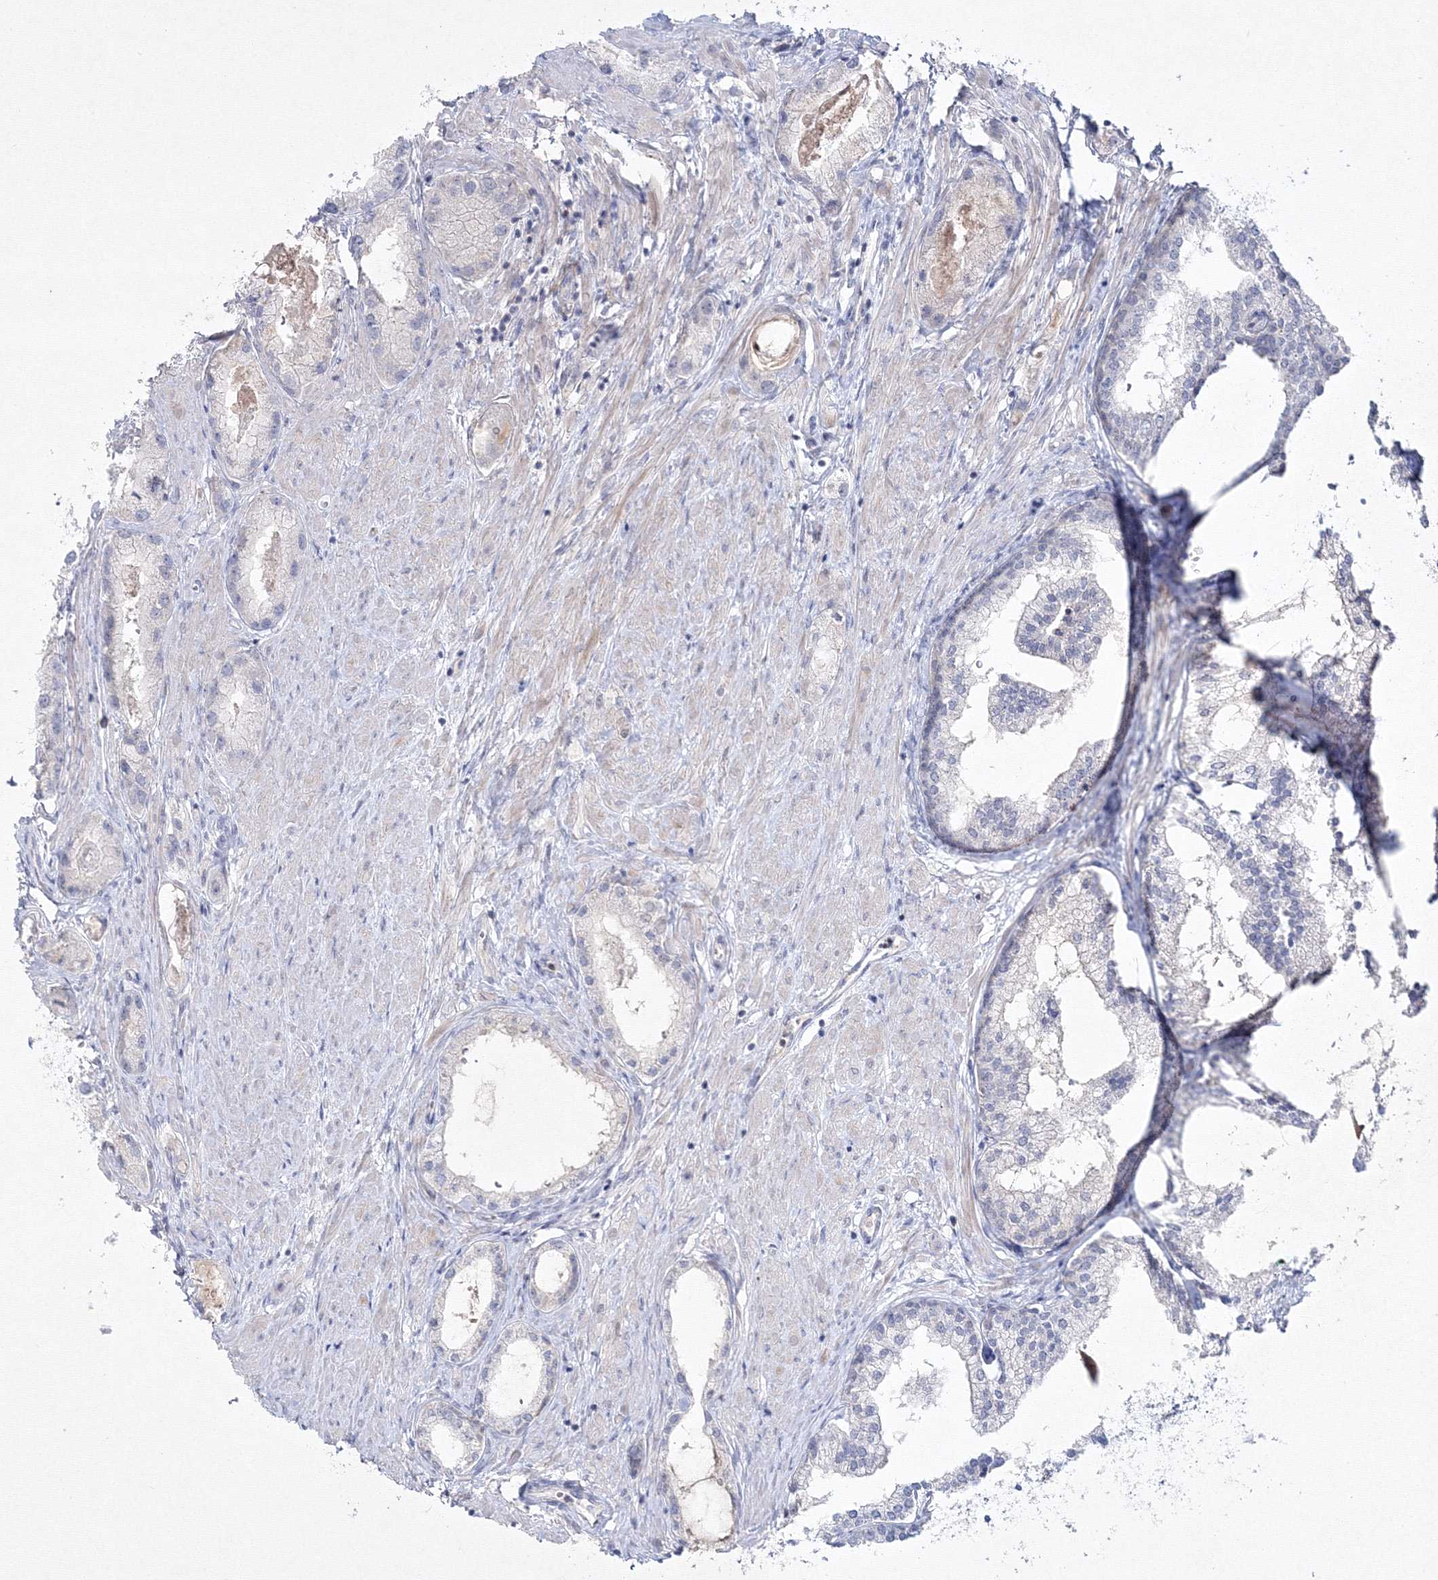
{"staining": {"intensity": "negative", "quantity": "none", "location": "none"}, "tissue": "prostate cancer", "cell_type": "Tumor cells", "image_type": "cancer", "snomed": [{"axis": "morphology", "description": "Adenocarcinoma, Low grade"}, {"axis": "topography", "description": "Prostate"}], "caption": "There is no significant expression in tumor cells of prostate adenocarcinoma (low-grade).", "gene": "NEU4", "patient": {"sex": "male", "age": 62}}